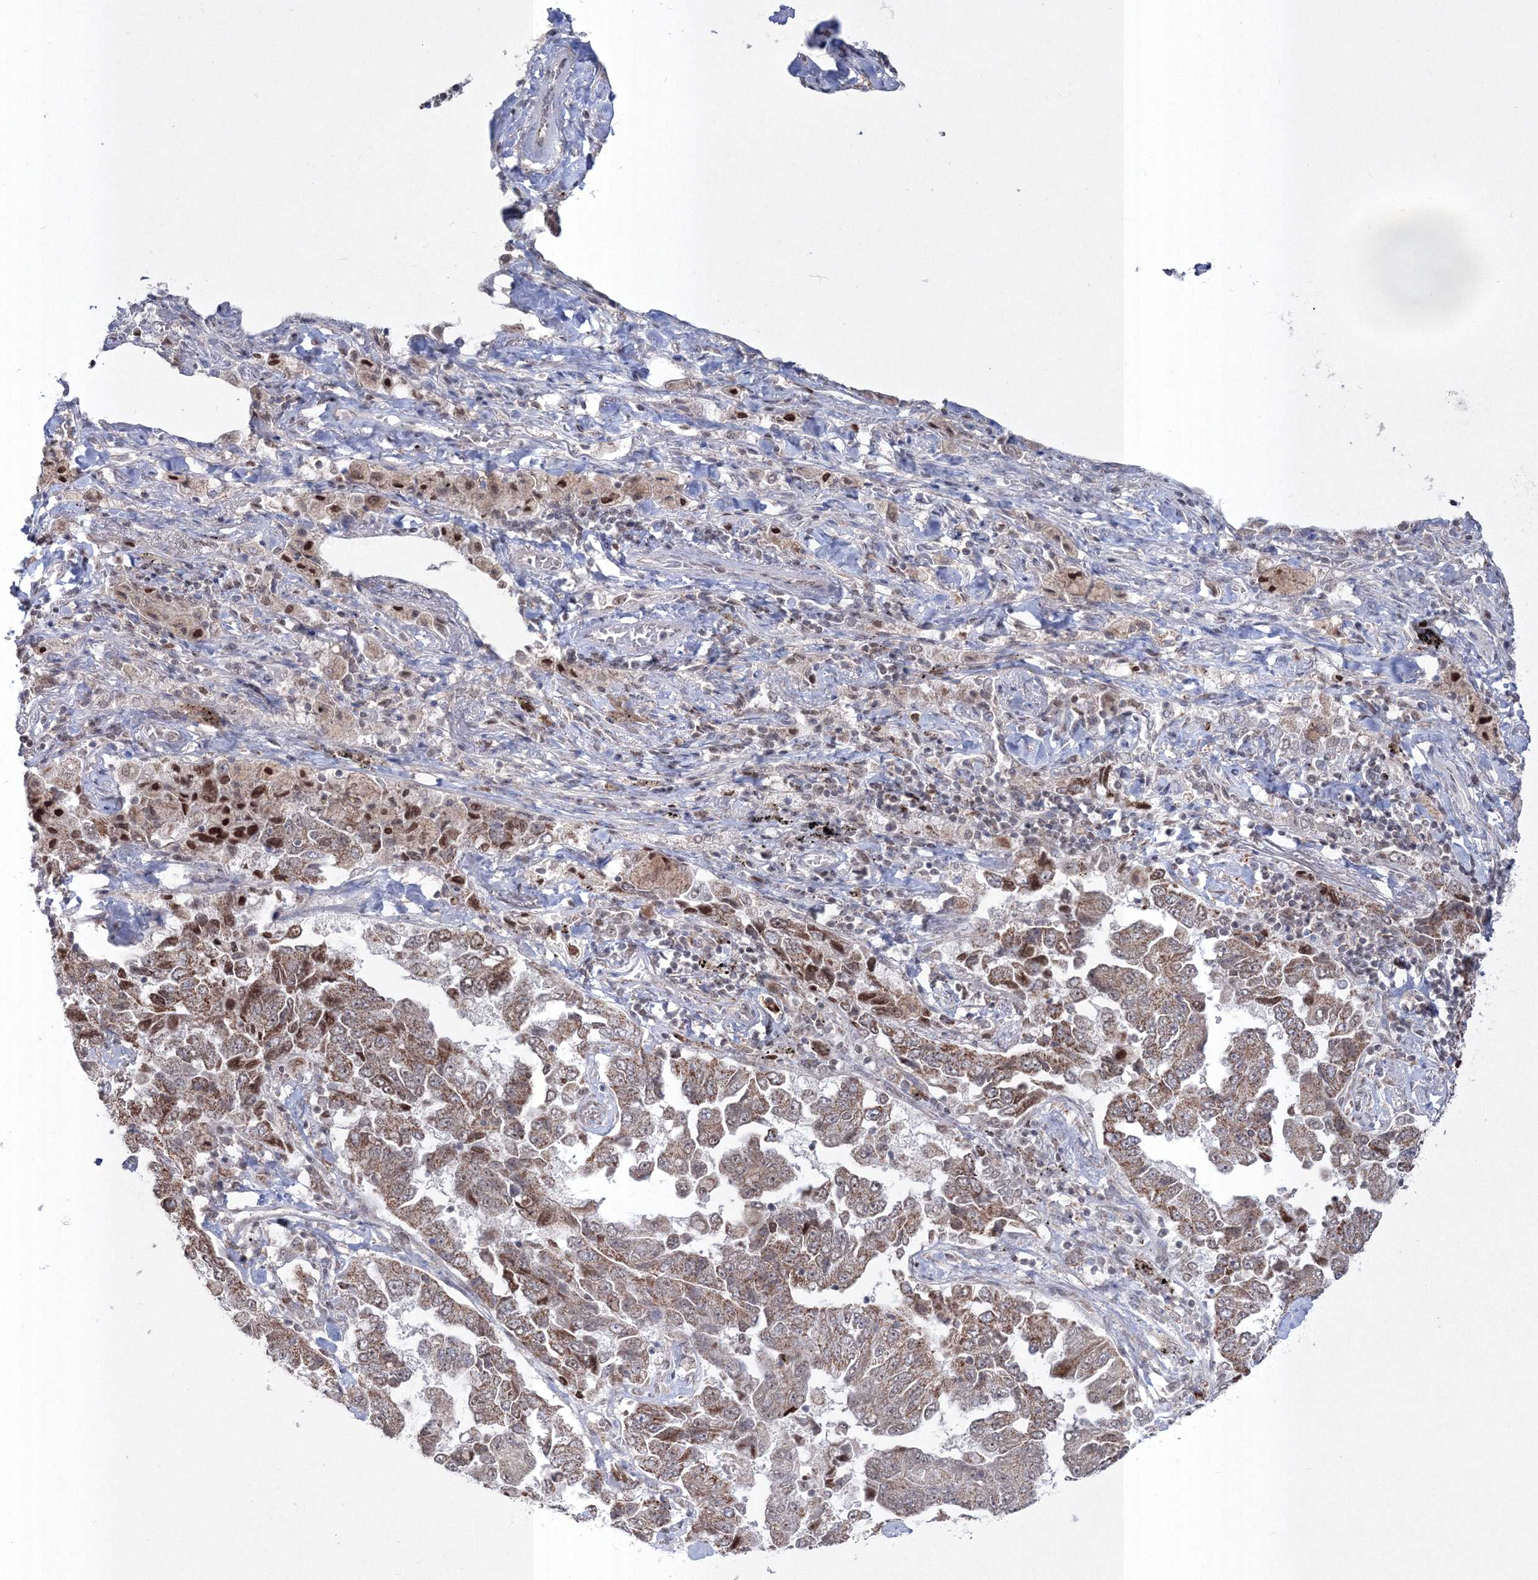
{"staining": {"intensity": "moderate", "quantity": ">75%", "location": "cytoplasmic/membranous,nuclear"}, "tissue": "lung cancer", "cell_type": "Tumor cells", "image_type": "cancer", "snomed": [{"axis": "morphology", "description": "Adenocarcinoma, NOS"}, {"axis": "topography", "description": "Lung"}], "caption": "The micrograph displays a brown stain indicating the presence of a protein in the cytoplasmic/membranous and nuclear of tumor cells in lung cancer.", "gene": "GRSF1", "patient": {"sex": "female", "age": 51}}